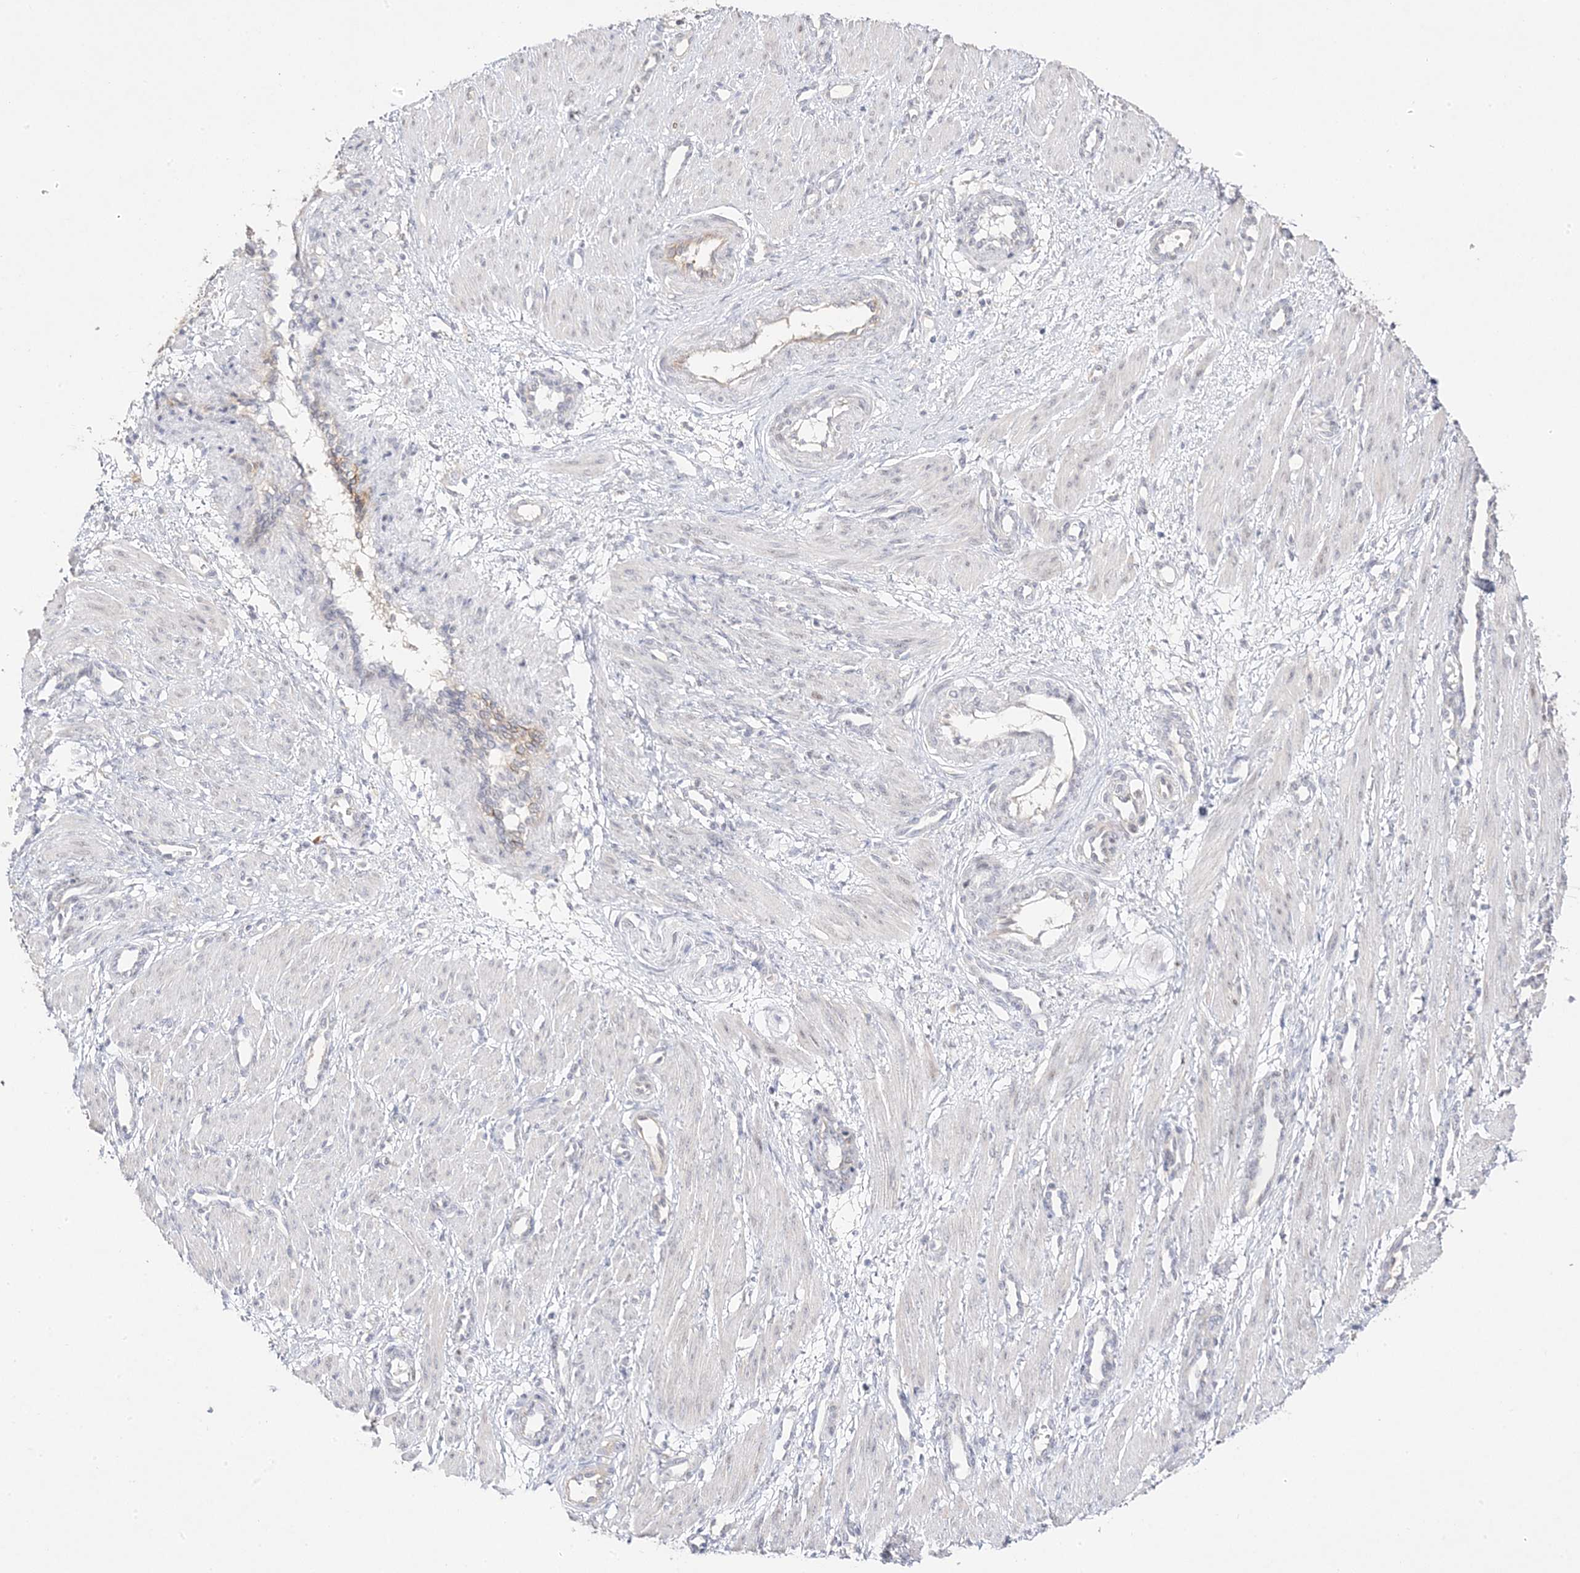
{"staining": {"intensity": "negative", "quantity": "none", "location": "none"}, "tissue": "smooth muscle", "cell_type": "Smooth muscle cells", "image_type": "normal", "snomed": [{"axis": "morphology", "description": "Normal tissue, NOS"}, {"axis": "topography", "description": "Endometrium"}], "caption": "Immunohistochemical staining of benign smooth muscle exhibits no significant staining in smooth muscle cells.", "gene": "TRANK1", "patient": {"sex": "female", "age": 33}}